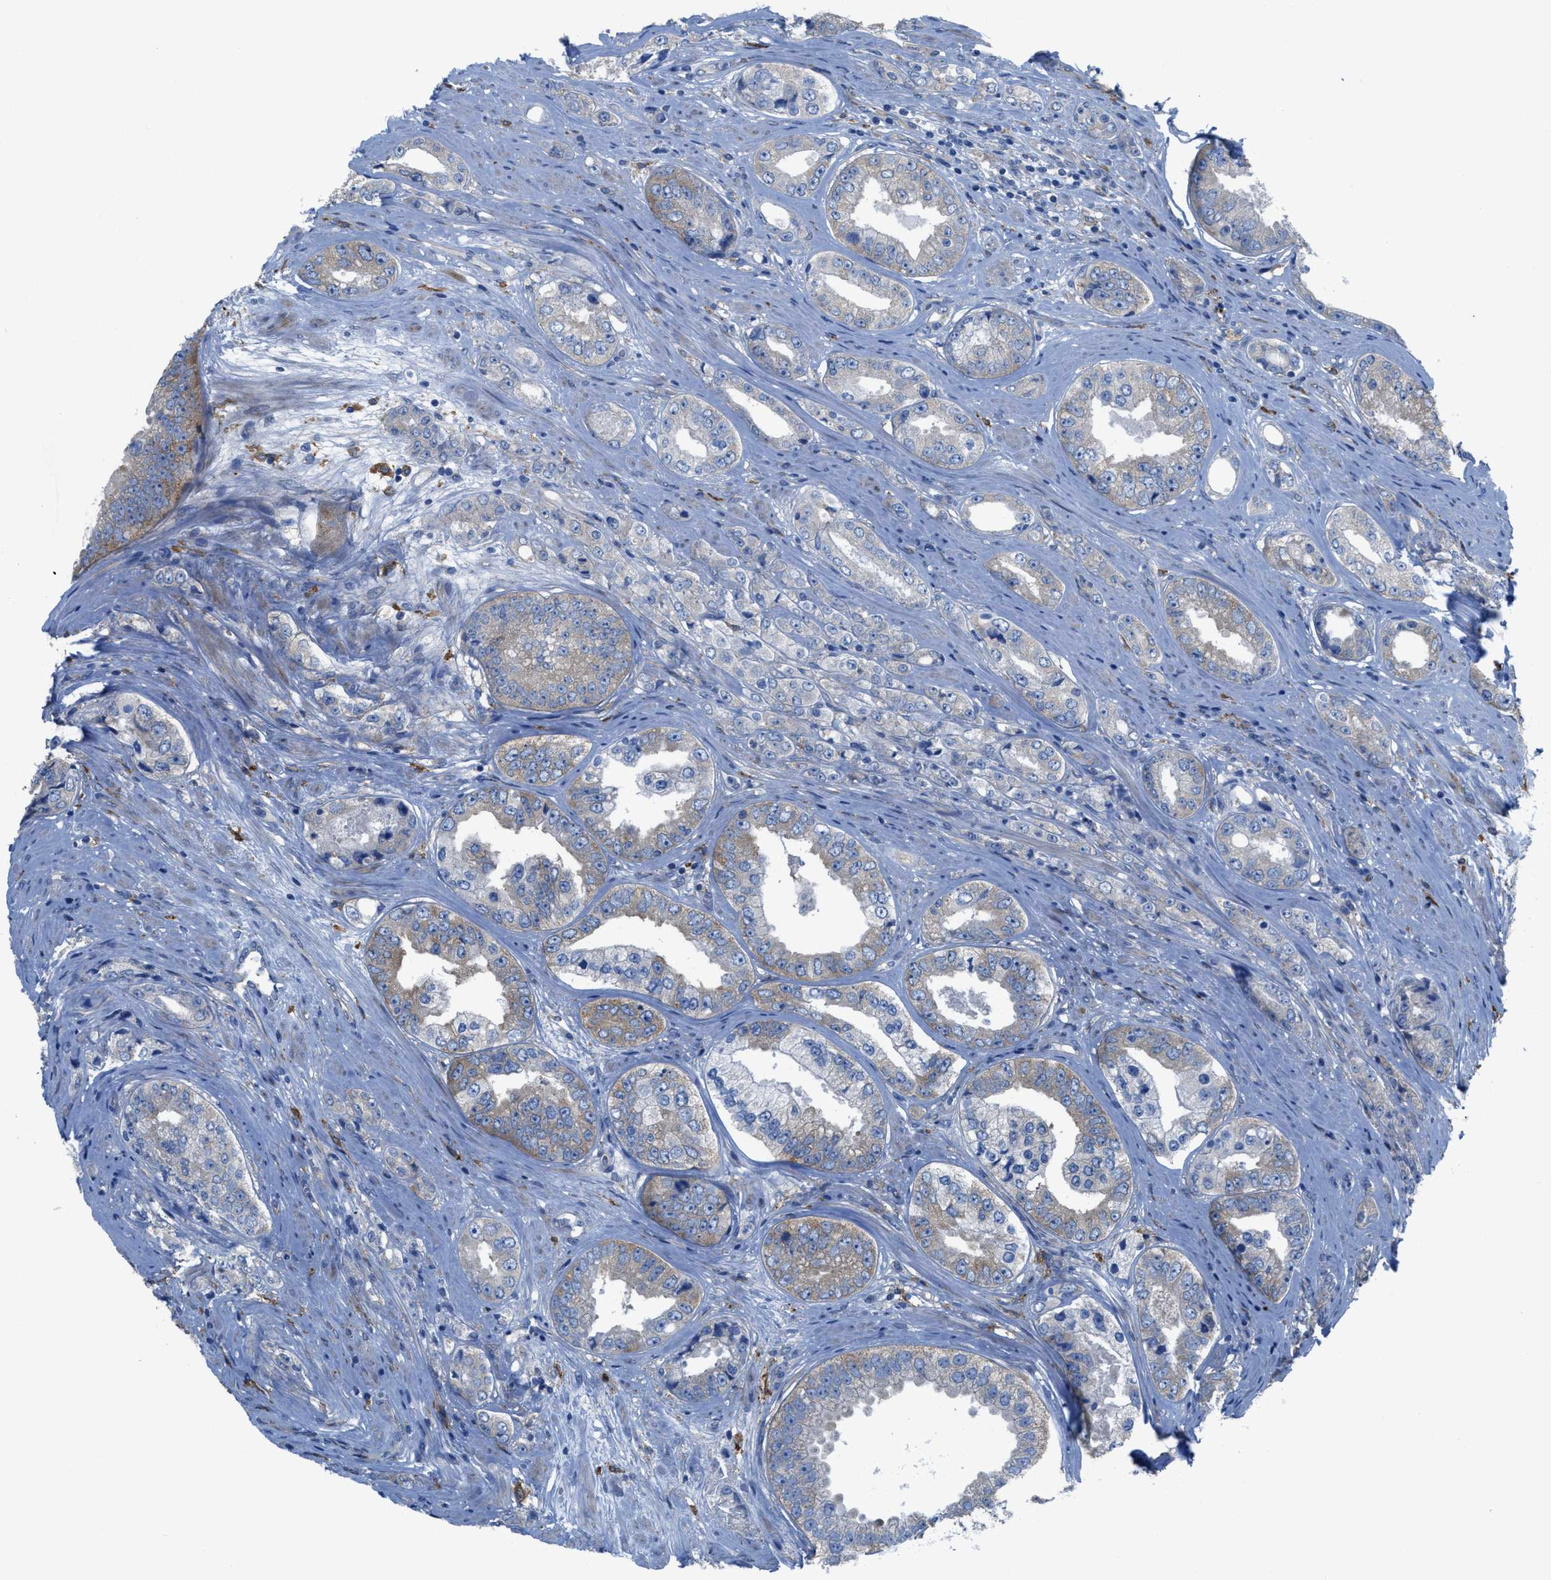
{"staining": {"intensity": "weak", "quantity": "25%-75%", "location": "cytoplasmic/membranous"}, "tissue": "prostate cancer", "cell_type": "Tumor cells", "image_type": "cancer", "snomed": [{"axis": "morphology", "description": "Adenocarcinoma, High grade"}, {"axis": "topography", "description": "Prostate"}], "caption": "Adenocarcinoma (high-grade) (prostate) stained for a protein (brown) shows weak cytoplasmic/membranous positive expression in about 25%-75% of tumor cells.", "gene": "EGFR", "patient": {"sex": "male", "age": 61}}